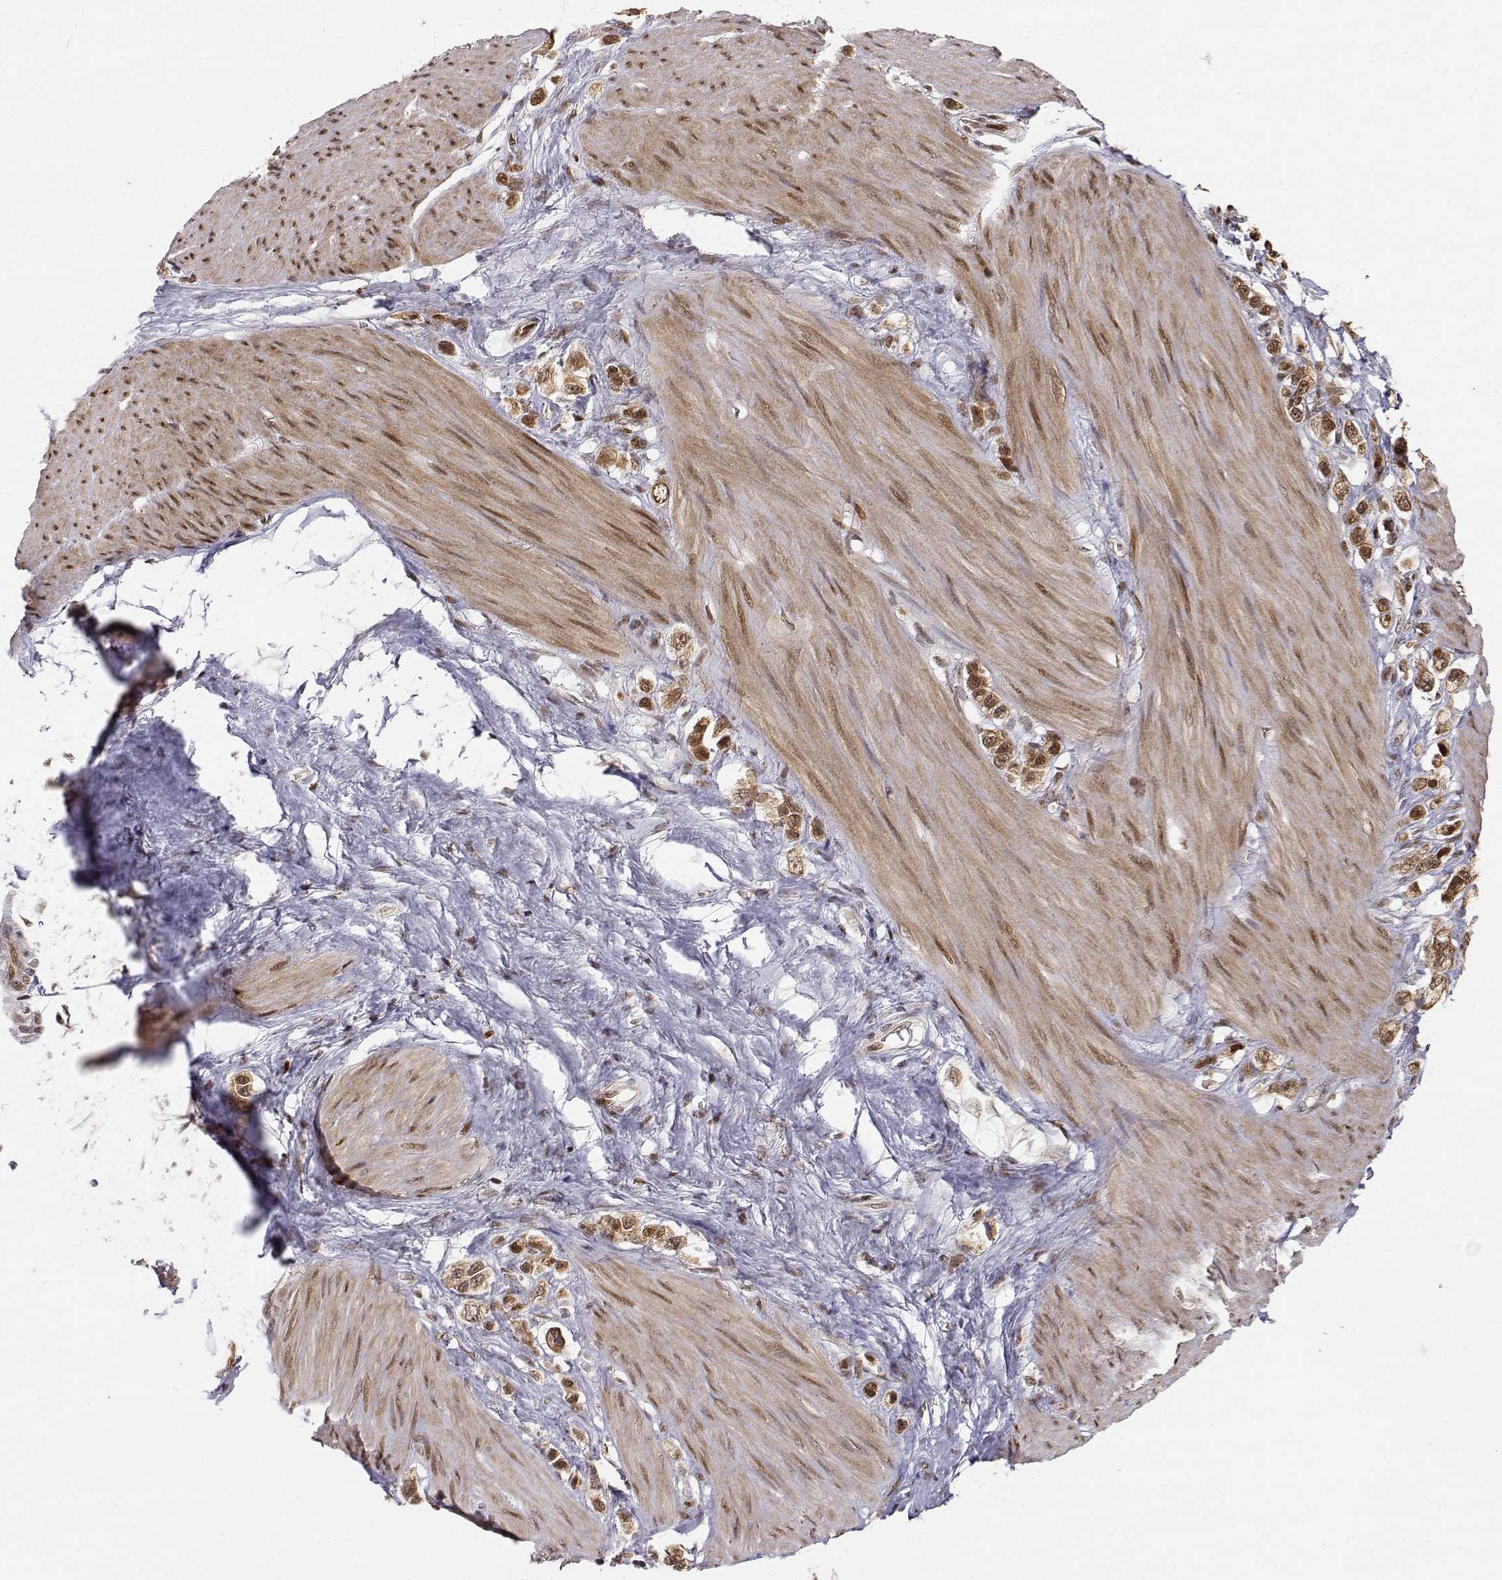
{"staining": {"intensity": "moderate", "quantity": ">75%", "location": "cytoplasmic/membranous,nuclear"}, "tissue": "stomach cancer", "cell_type": "Tumor cells", "image_type": "cancer", "snomed": [{"axis": "morphology", "description": "Normal tissue, NOS"}, {"axis": "morphology", "description": "Adenocarcinoma, NOS"}, {"axis": "morphology", "description": "Adenocarcinoma, High grade"}, {"axis": "topography", "description": "Stomach, upper"}, {"axis": "topography", "description": "Stomach"}], "caption": "This histopathology image demonstrates immunohistochemistry staining of human adenocarcinoma (high-grade) (stomach), with medium moderate cytoplasmic/membranous and nuclear positivity in approximately >75% of tumor cells.", "gene": "BRCA1", "patient": {"sex": "female", "age": 65}}